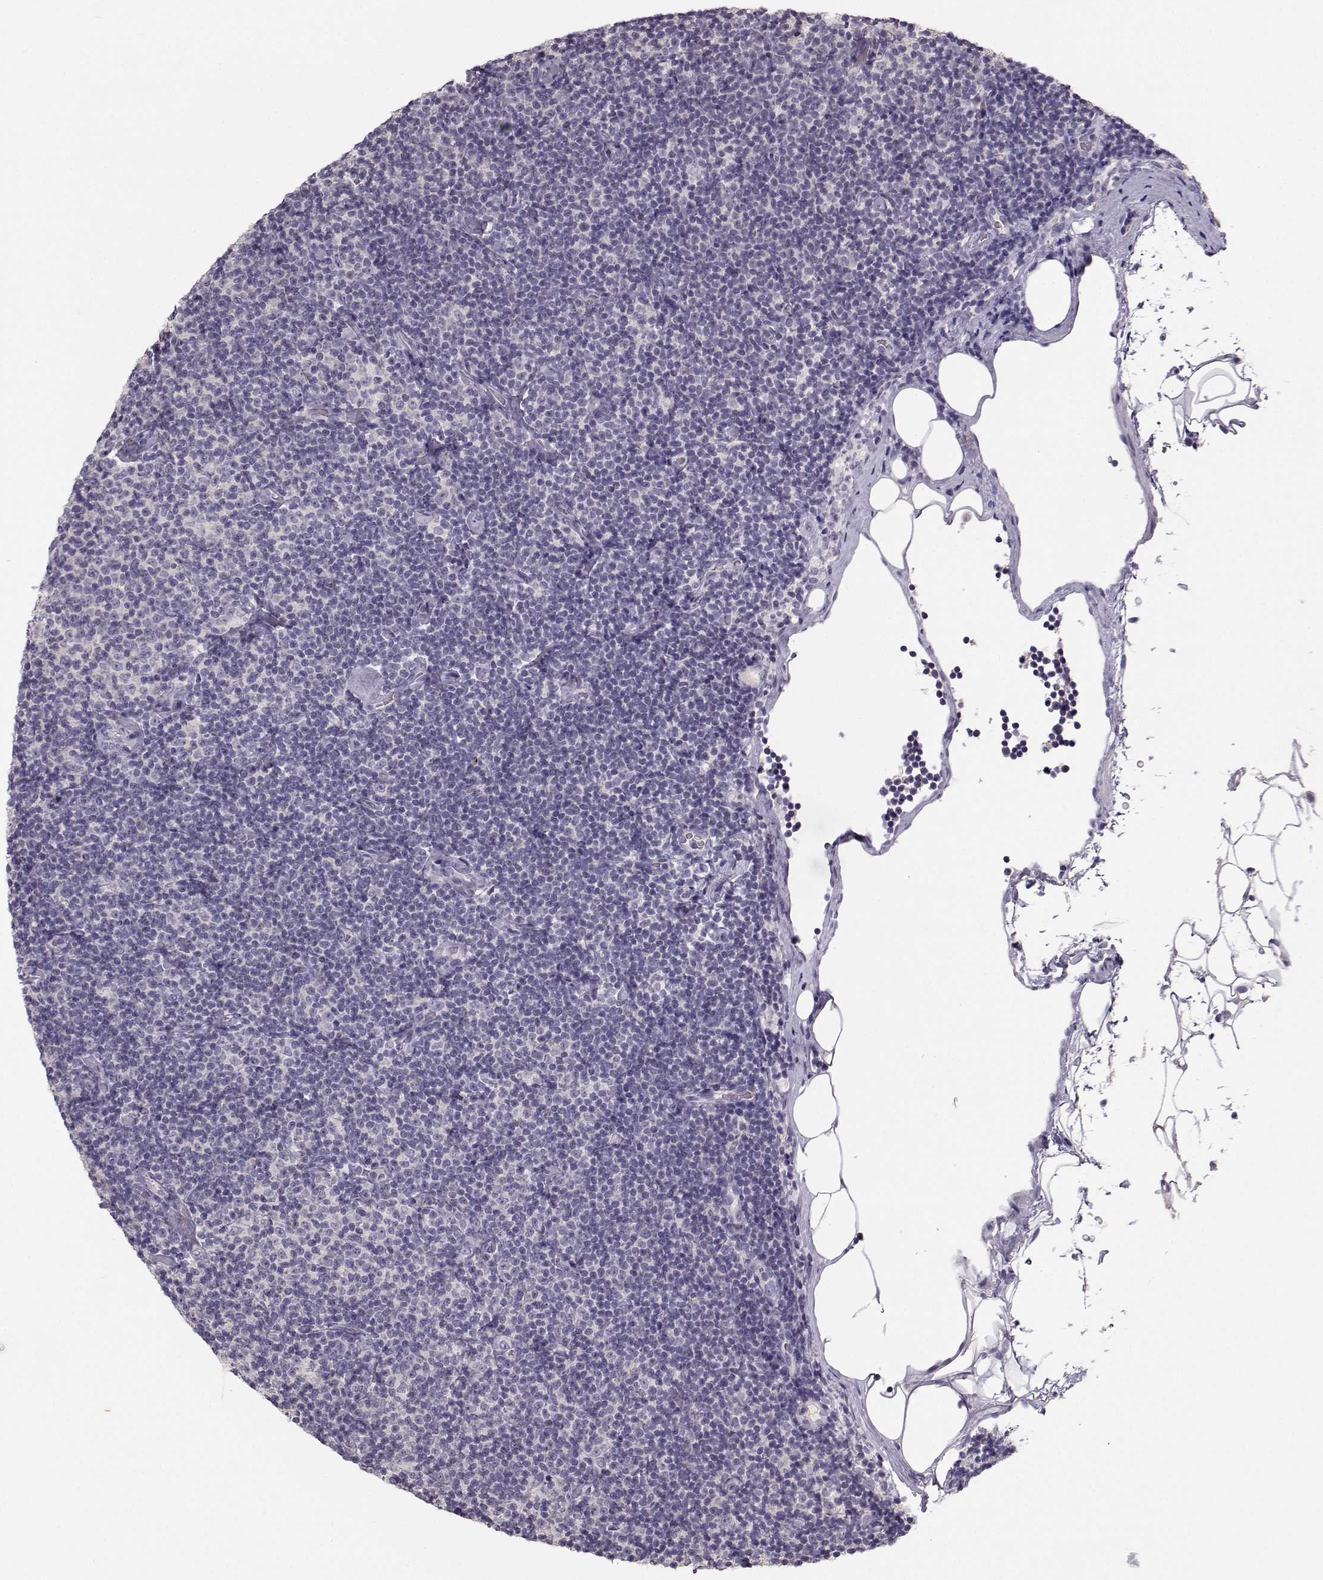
{"staining": {"intensity": "negative", "quantity": "none", "location": "none"}, "tissue": "lymphoma", "cell_type": "Tumor cells", "image_type": "cancer", "snomed": [{"axis": "morphology", "description": "Malignant lymphoma, non-Hodgkin's type, Low grade"}, {"axis": "topography", "description": "Lymph node"}], "caption": "Micrograph shows no protein expression in tumor cells of lymphoma tissue.", "gene": "BFSP2", "patient": {"sex": "male", "age": 81}}